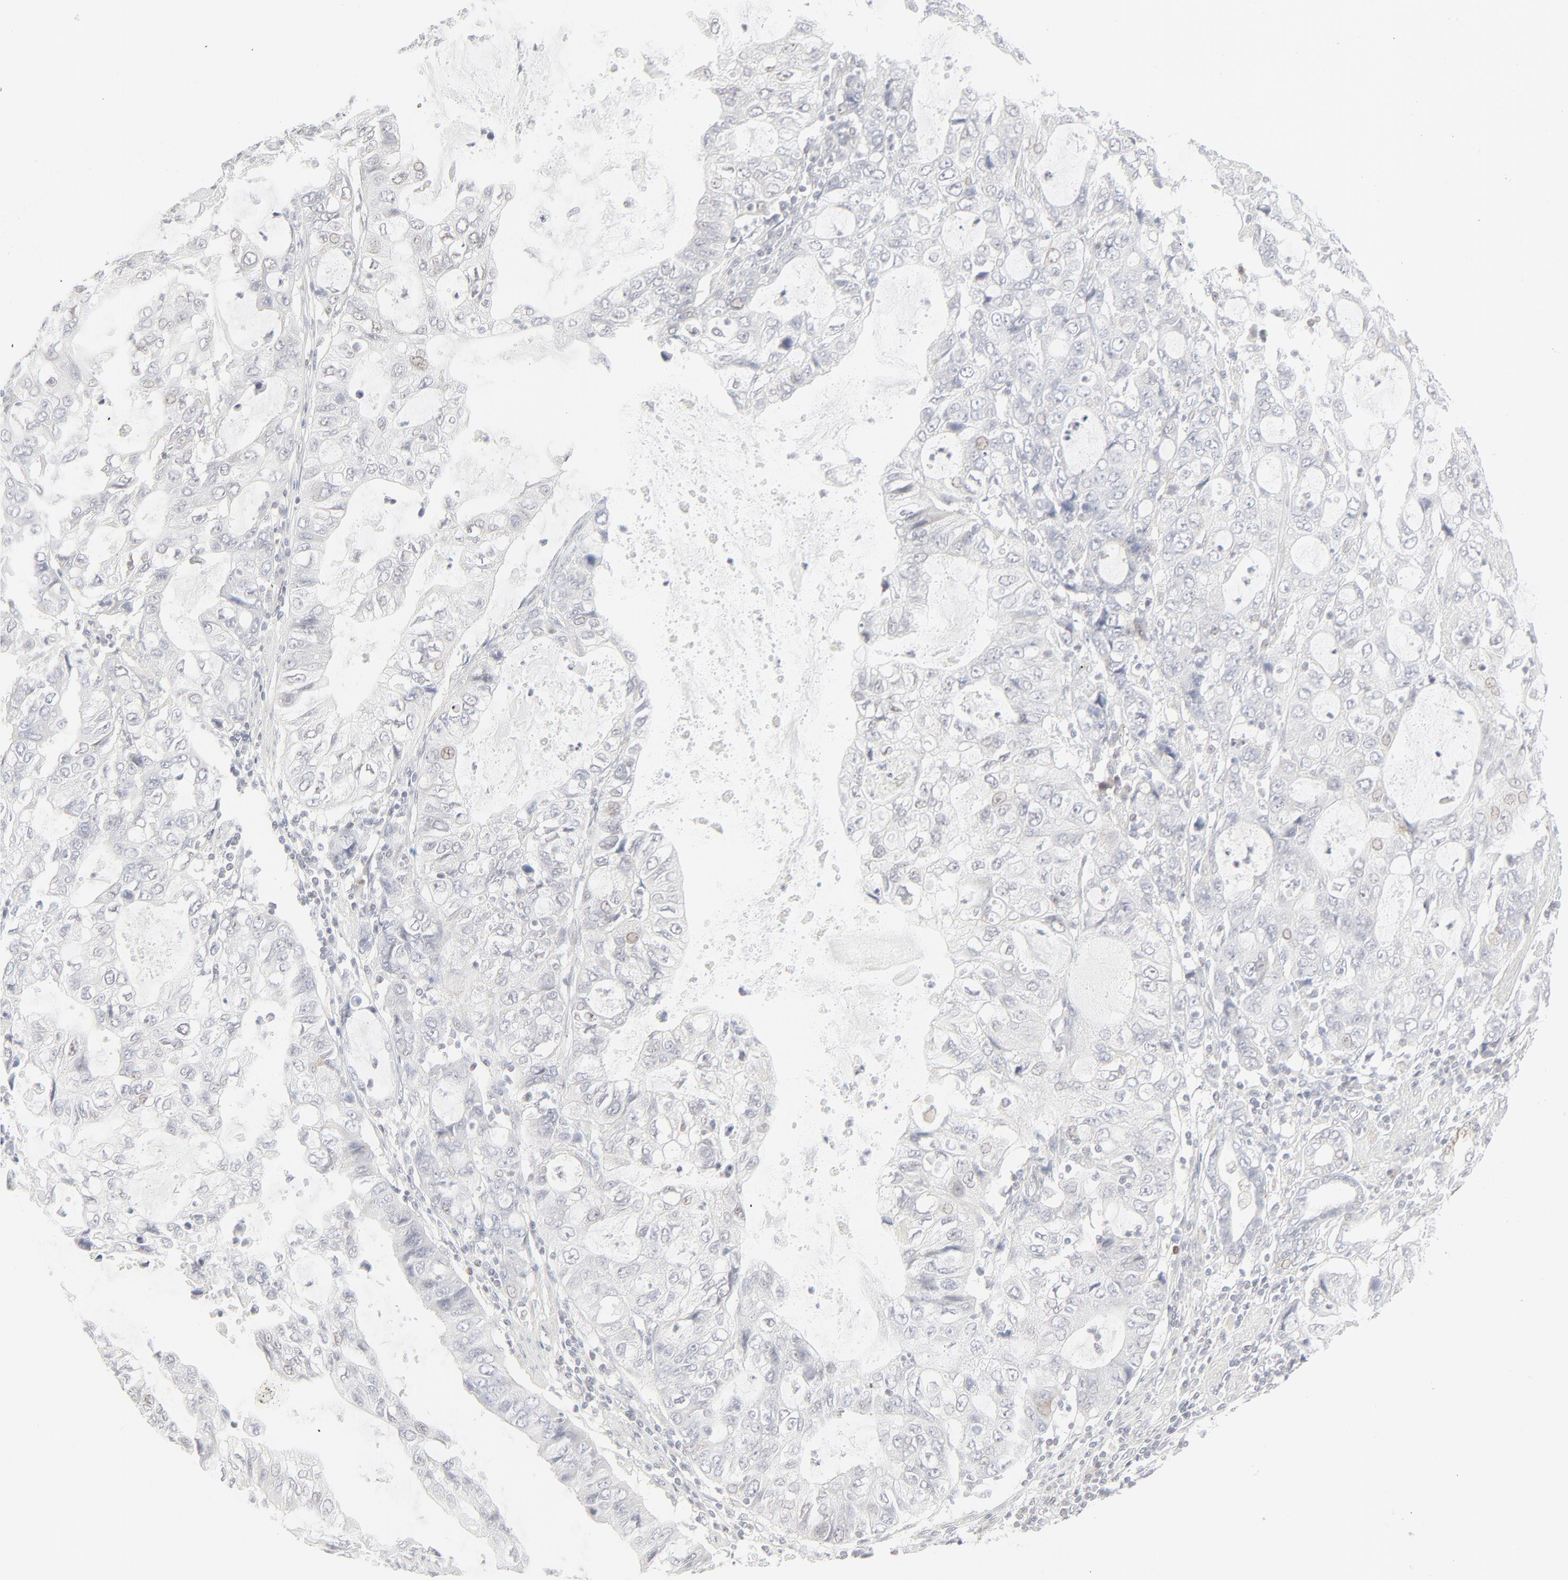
{"staining": {"intensity": "weak", "quantity": "<25%", "location": "nuclear"}, "tissue": "stomach cancer", "cell_type": "Tumor cells", "image_type": "cancer", "snomed": [{"axis": "morphology", "description": "Adenocarcinoma, NOS"}, {"axis": "topography", "description": "Stomach, upper"}], "caption": "Immunohistochemistry micrograph of neoplastic tissue: human adenocarcinoma (stomach) stained with DAB (3,3'-diaminobenzidine) exhibits no significant protein staining in tumor cells.", "gene": "PRKCB", "patient": {"sex": "female", "age": 52}}